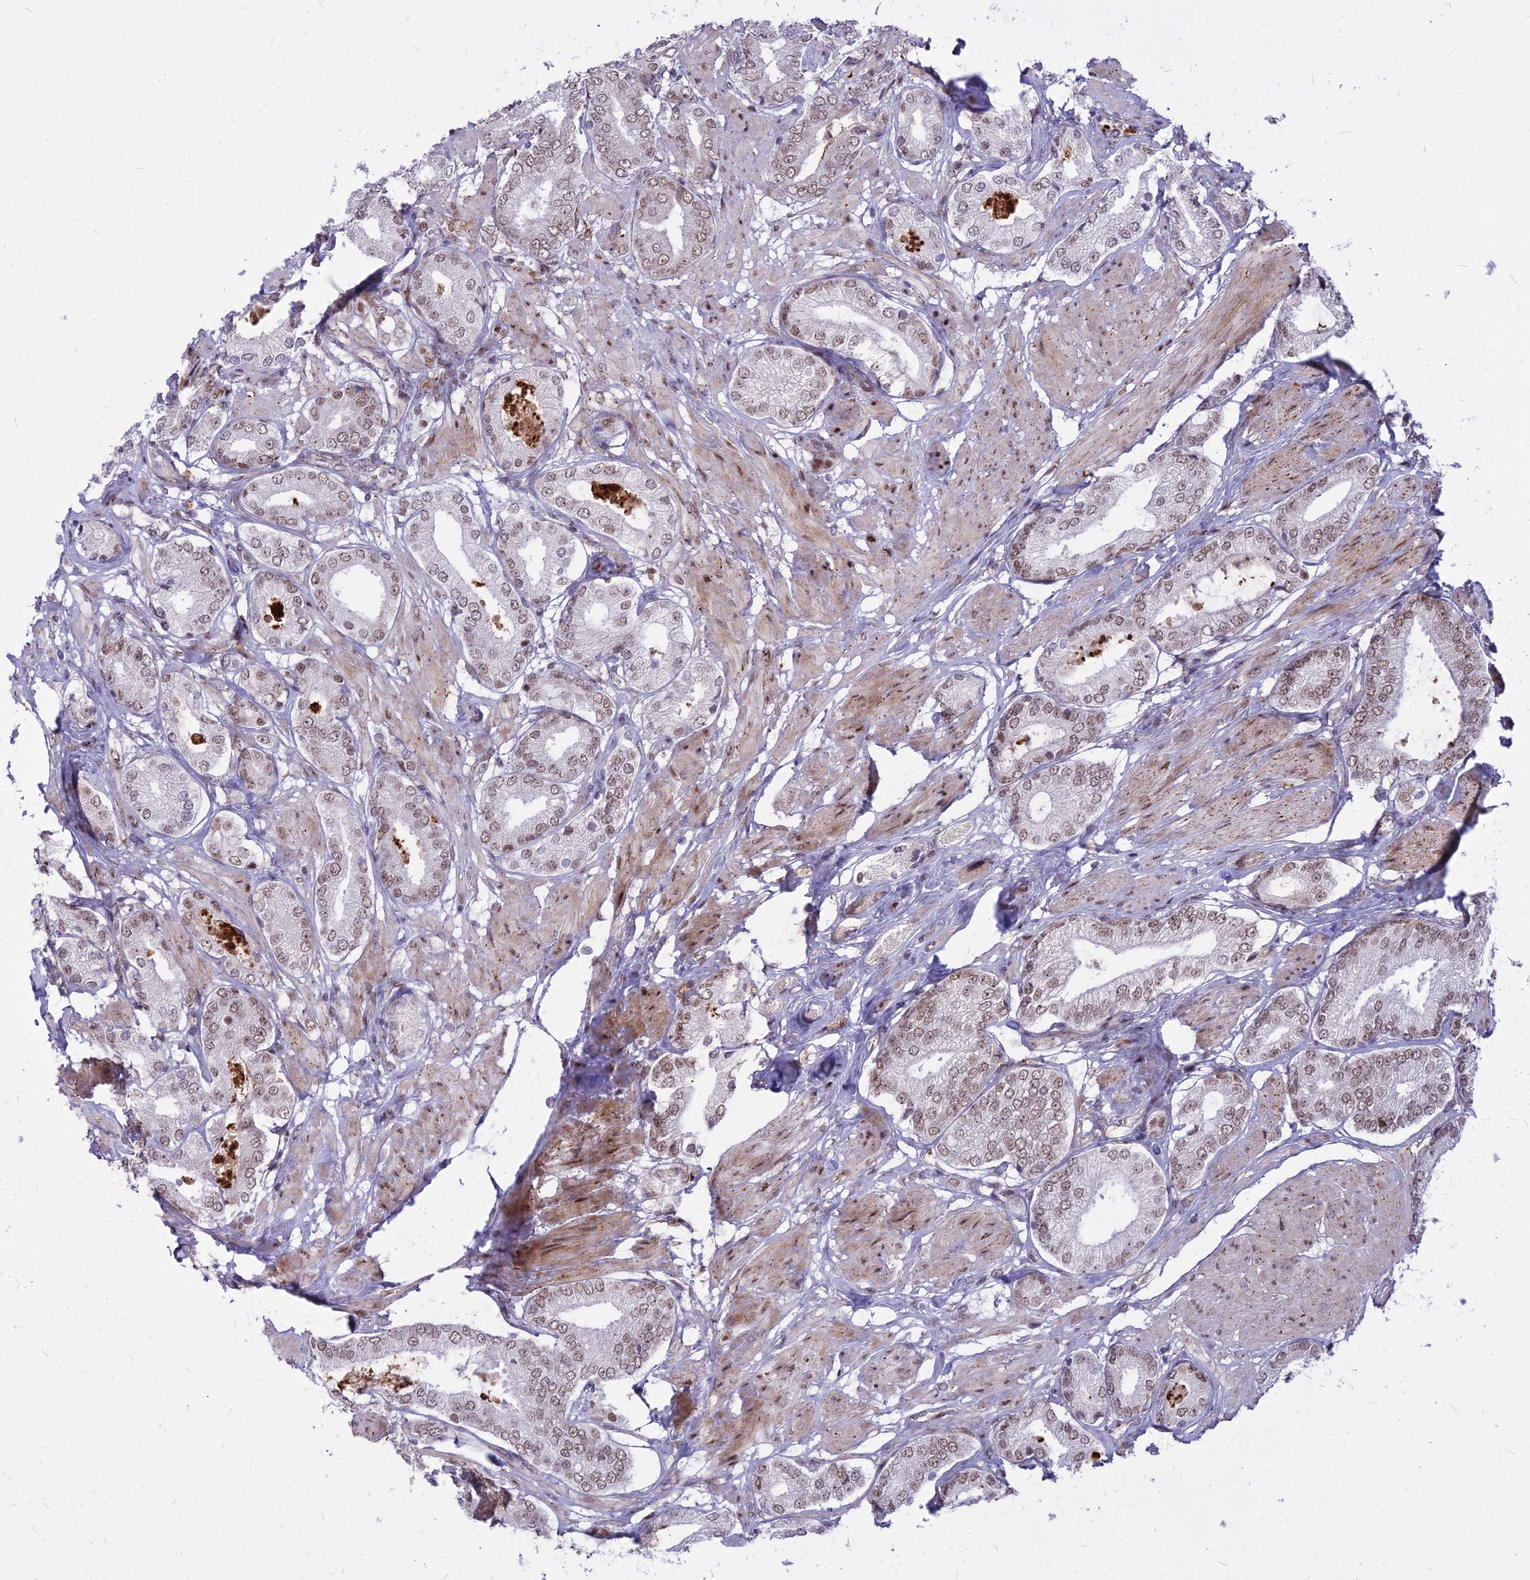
{"staining": {"intensity": "weak", "quantity": ">75%", "location": "nuclear"}, "tissue": "prostate cancer", "cell_type": "Tumor cells", "image_type": "cancer", "snomed": [{"axis": "morphology", "description": "Adenocarcinoma, High grade"}, {"axis": "topography", "description": "Prostate and seminal vesicle, NOS"}], "caption": "Immunohistochemistry of high-grade adenocarcinoma (prostate) shows low levels of weak nuclear positivity in approximately >75% of tumor cells.", "gene": "ALG10", "patient": {"sex": "male", "age": 64}}